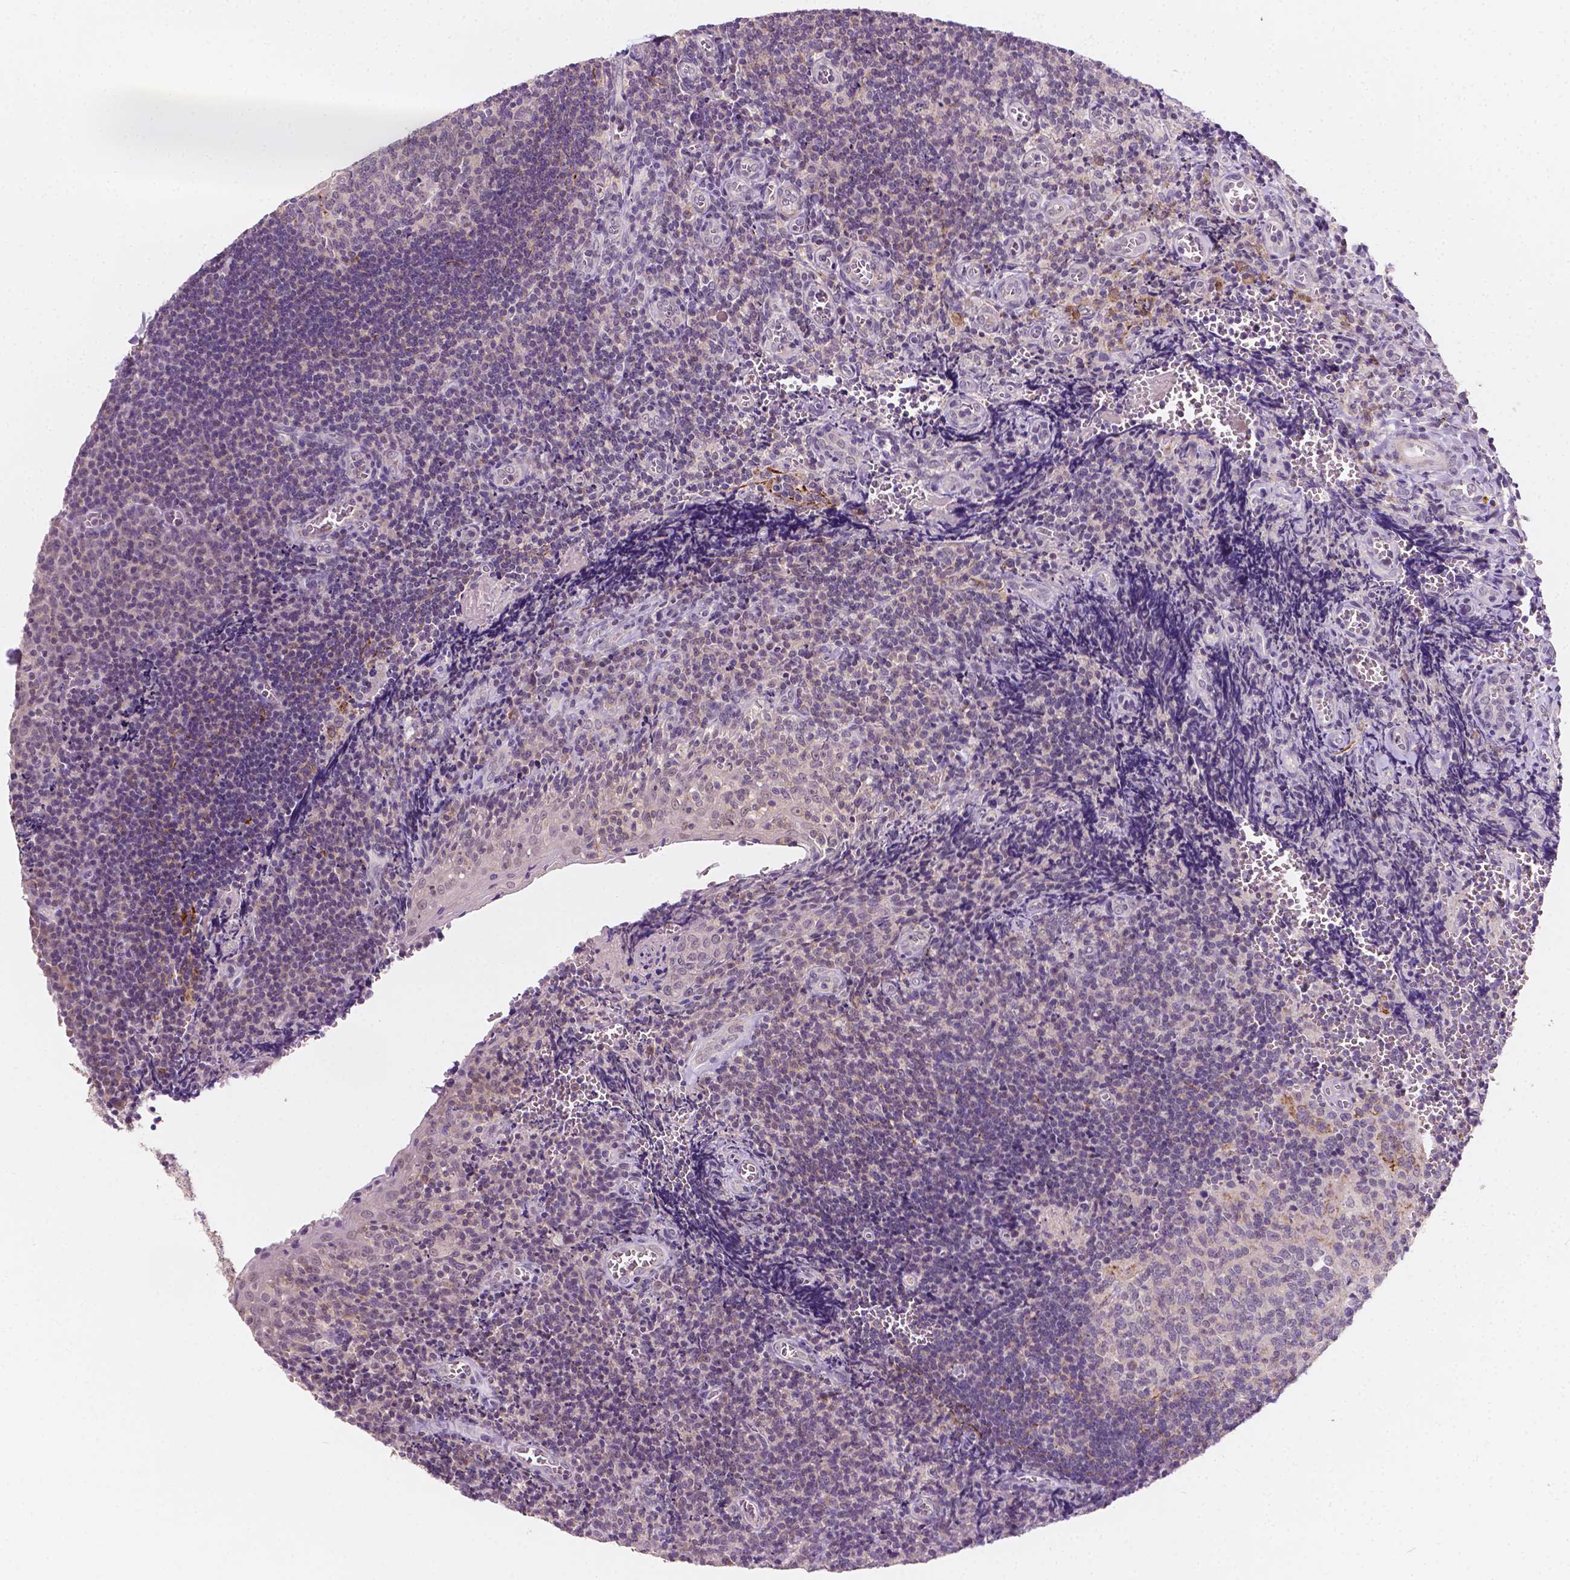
{"staining": {"intensity": "negative", "quantity": "none", "location": "none"}, "tissue": "tonsil", "cell_type": "Germinal center cells", "image_type": "normal", "snomed": [{"axis": "morphology", "description": "Normal tissue, NOS"}, {"axis": "morphology", "description": "Inflammation, NOS"}, {"axis": "topography", "description": "Tonsil"}], "caption": "The photomicrograph reveals no staining of germinal center cells in unremarkable tonsil.", "gene": "SIRT2", "patient": {"sex": "female", "age": 31}}